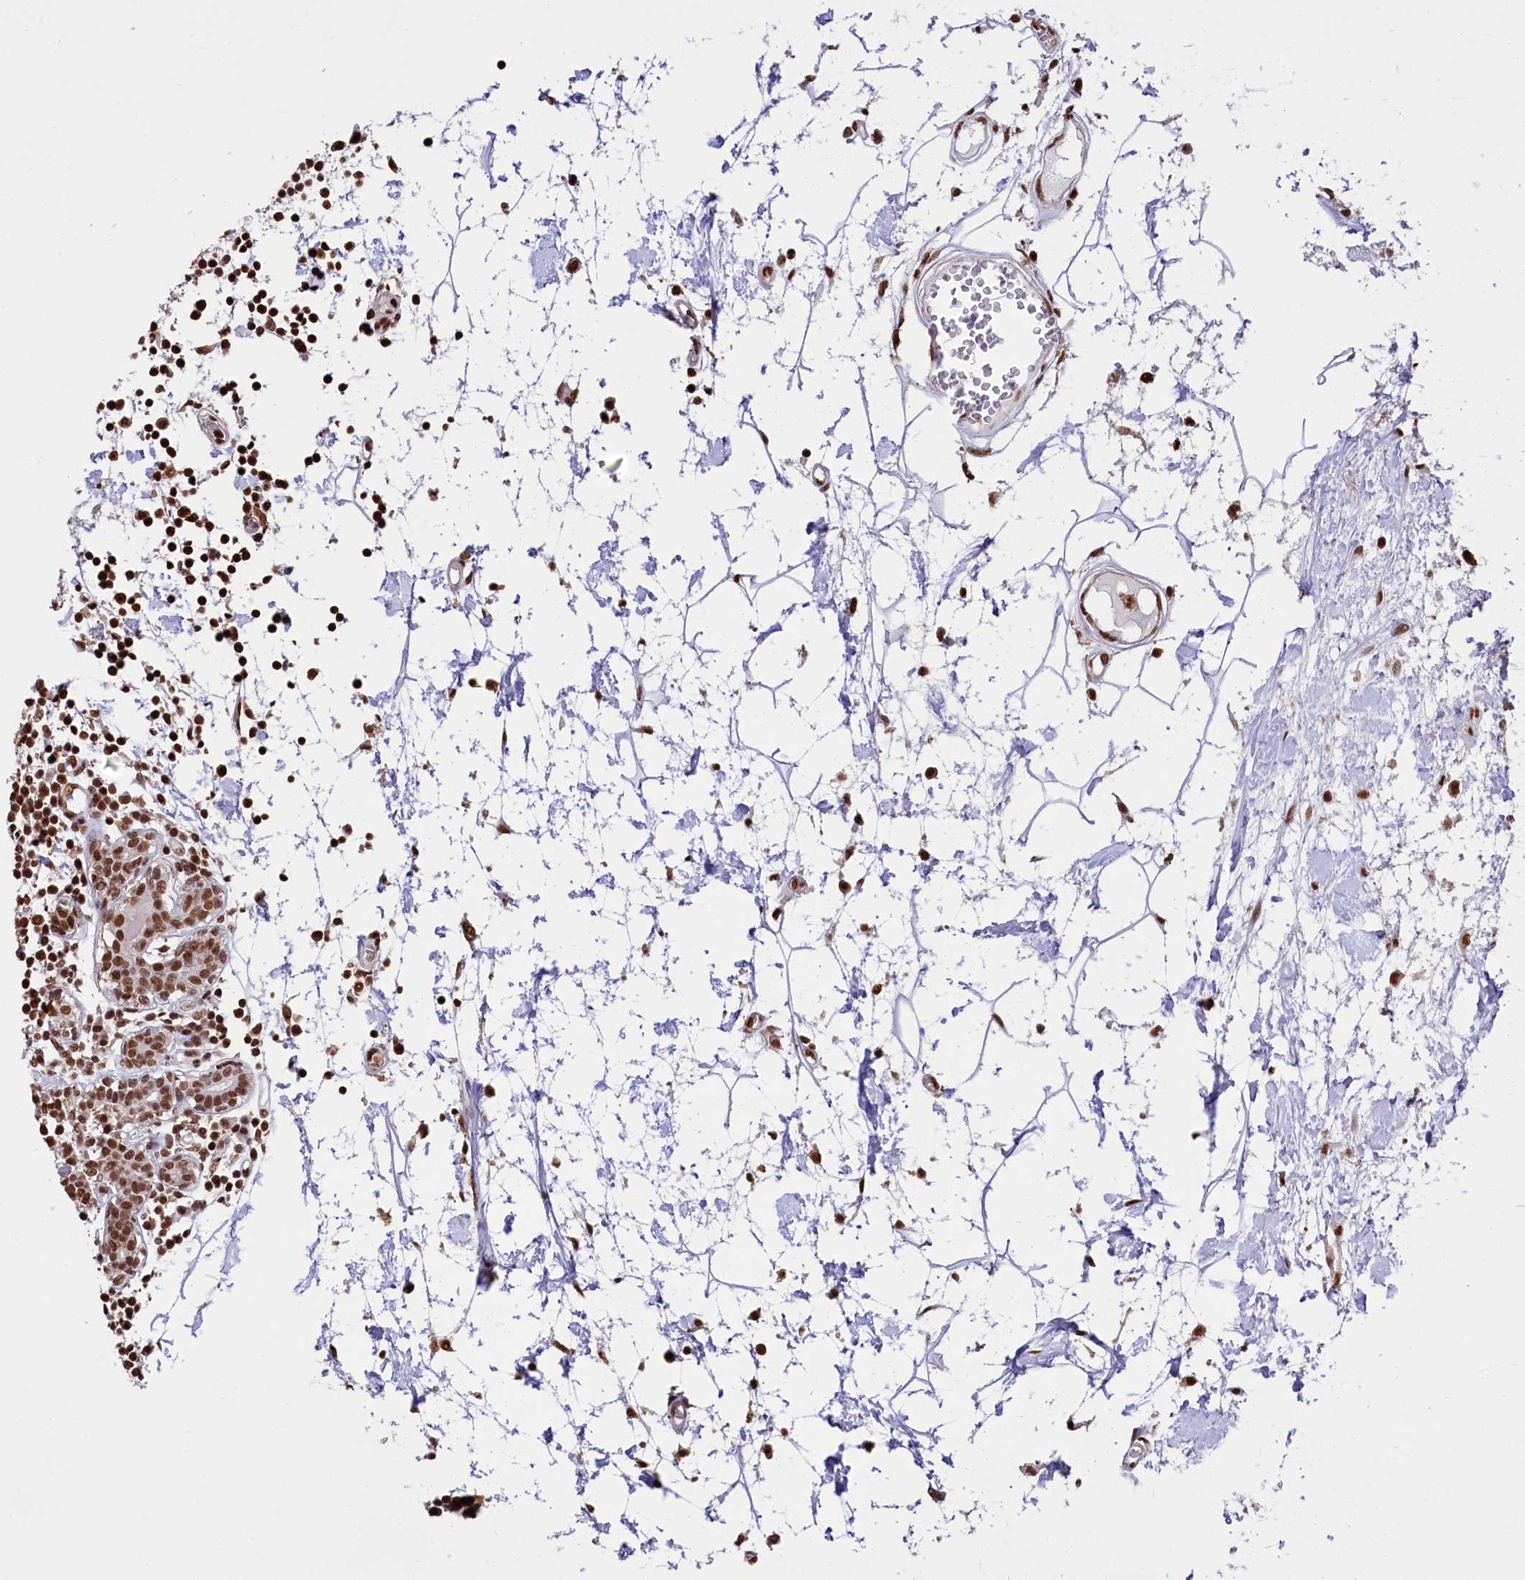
{"staining": {"intensity": "strong", "quantity": ">75%", "location": "nuclear"}, "tissue": "breast cancer", "cell_type": "Tumor cells", "image_type": "cancer", "snomed": [{"axis": "morphology", "description": "Lobular carcinoma"}, {"axis": "topography", "description": "Breast"}], "caption": "Strong nuclear positivity for a protein is present in about >75% of tumor cells of breast cancer (lobular carcinoma) using immunohistochemistry.", "gene": "SNRPD2", "patient": {"sex": "female", "age": 59}}